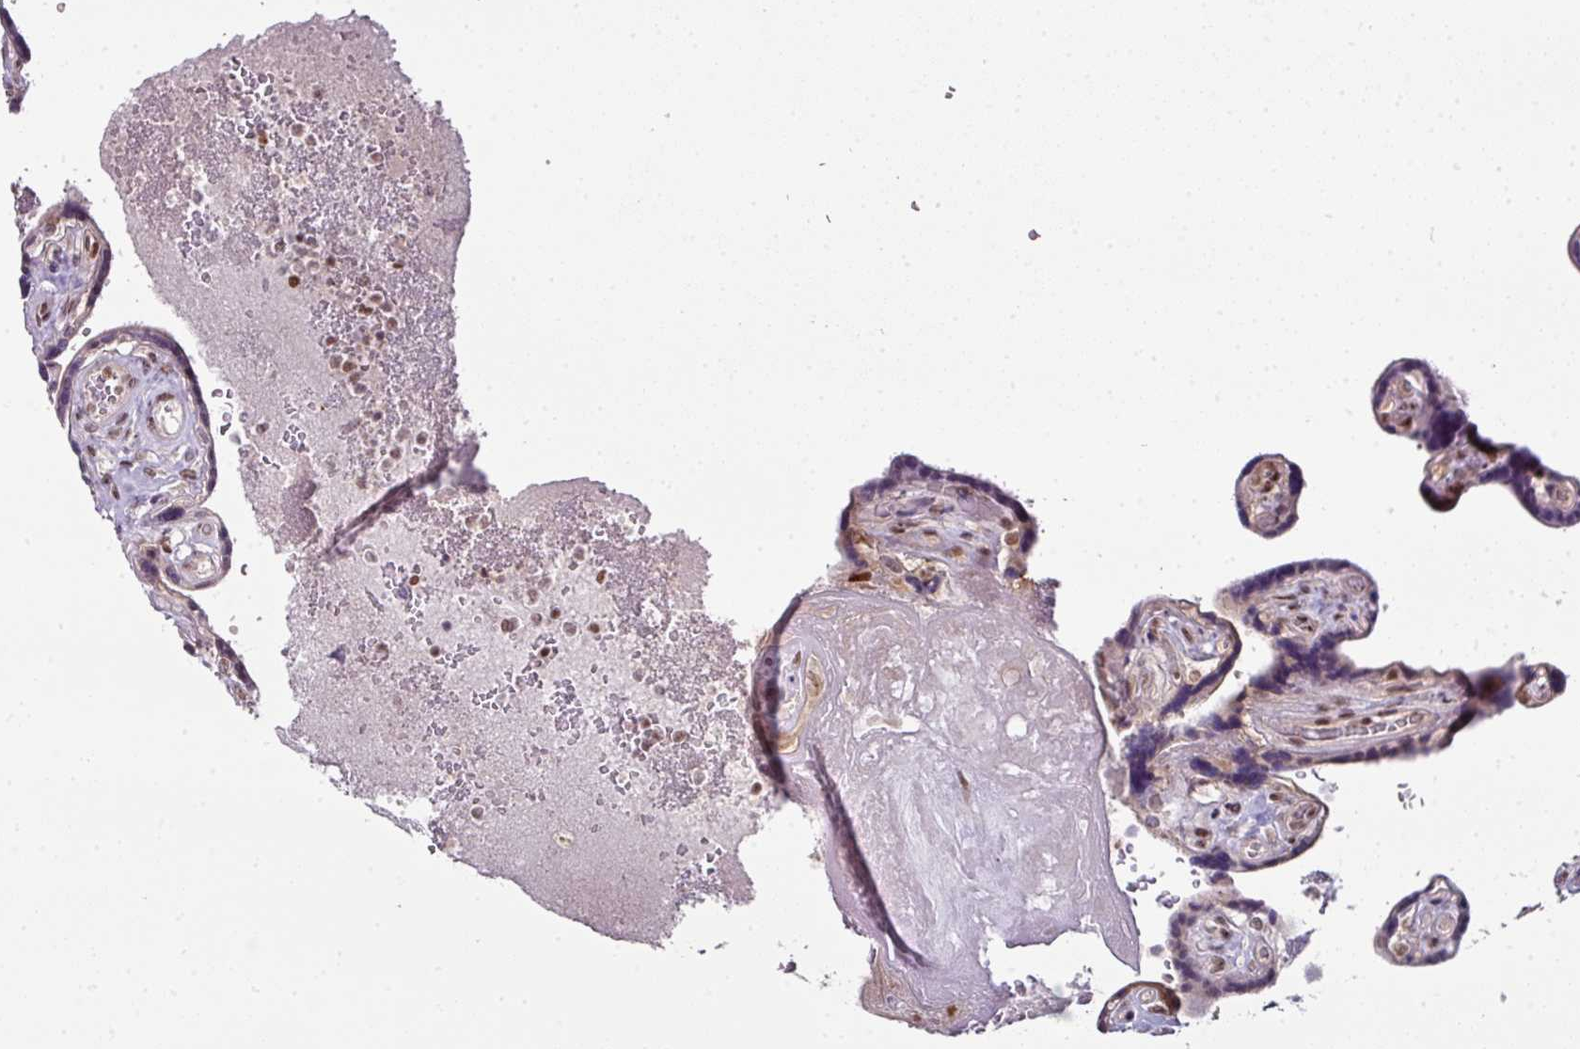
{"staining": {"intensity": "moderate", "quantity": ">75%", "location": "nuclear"}, "tissue": "placenta", "cell_type": "Decidual cells", "image_type": "normal", "snomed": [{"axis": "morphology", "description": "Normal tissue, NOS"}, {"axis": "topography", "description": "Placenta"}], "caption": "An image of placenta stained for a protein displays moderate nuclear brown staining in decidual cells. (IHC, brightfield microscopy, high magnification).", "gene": "NFYA", "patient": {"sex": "female", "age": 32}}